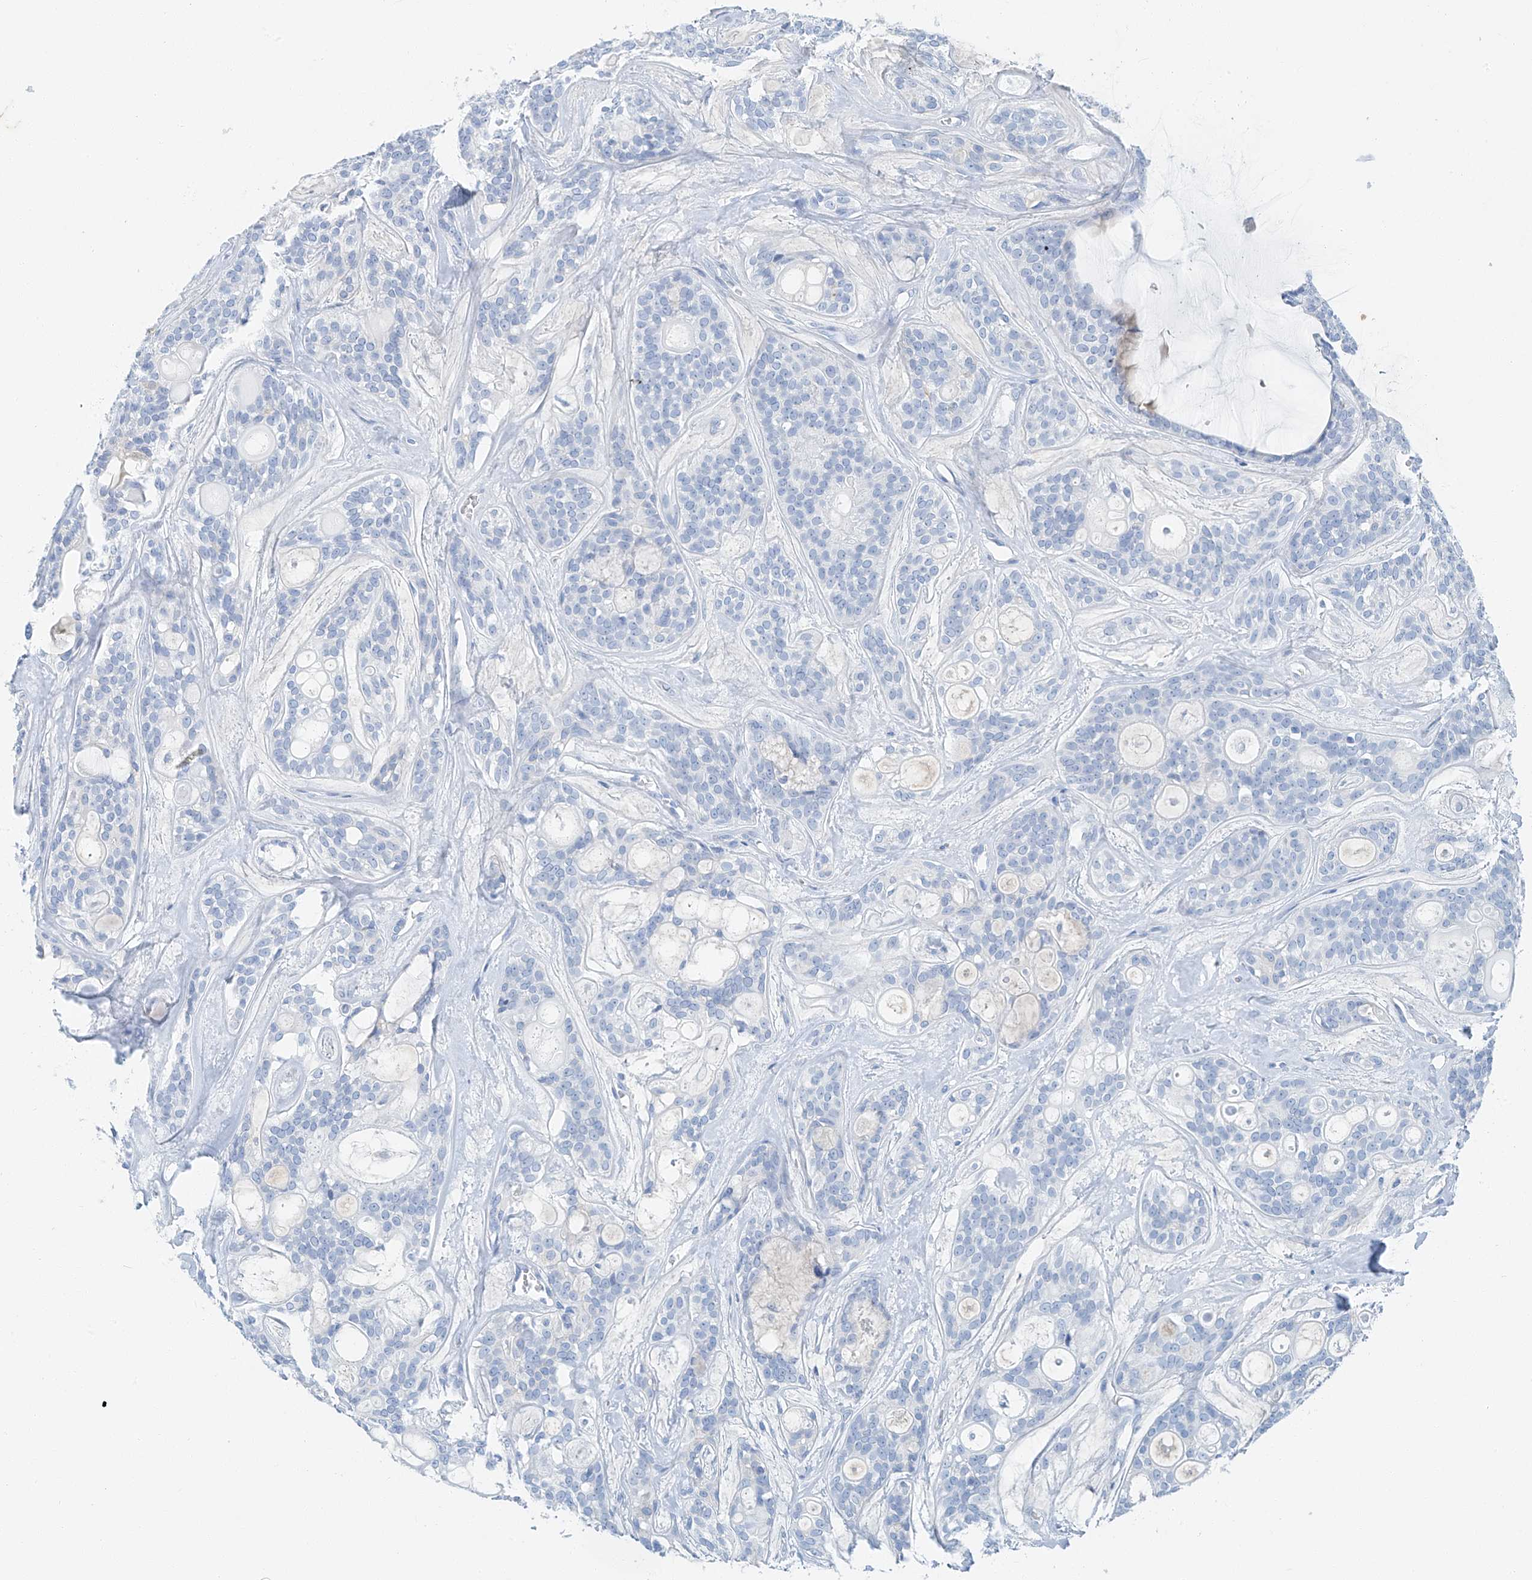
{"staining": {"intensity": "negative", "quantity": "none", "location": "none"}, "tissue": "head and neck cancer", "cell_type": "Tumor cells", "image_type": "cancer", "snomed": [{"axis": "morphology", "description": "Adenocarcinoma, NOS"}, {"axis": "topography", "description": "Head-Neck"}], "caption": "Head and neck cancer stained for a protein using immunohistochemistry demonstrates no expression tumor cells.", "gene": "C1orf87", "patient": {"sex": "male", "age": 66}}